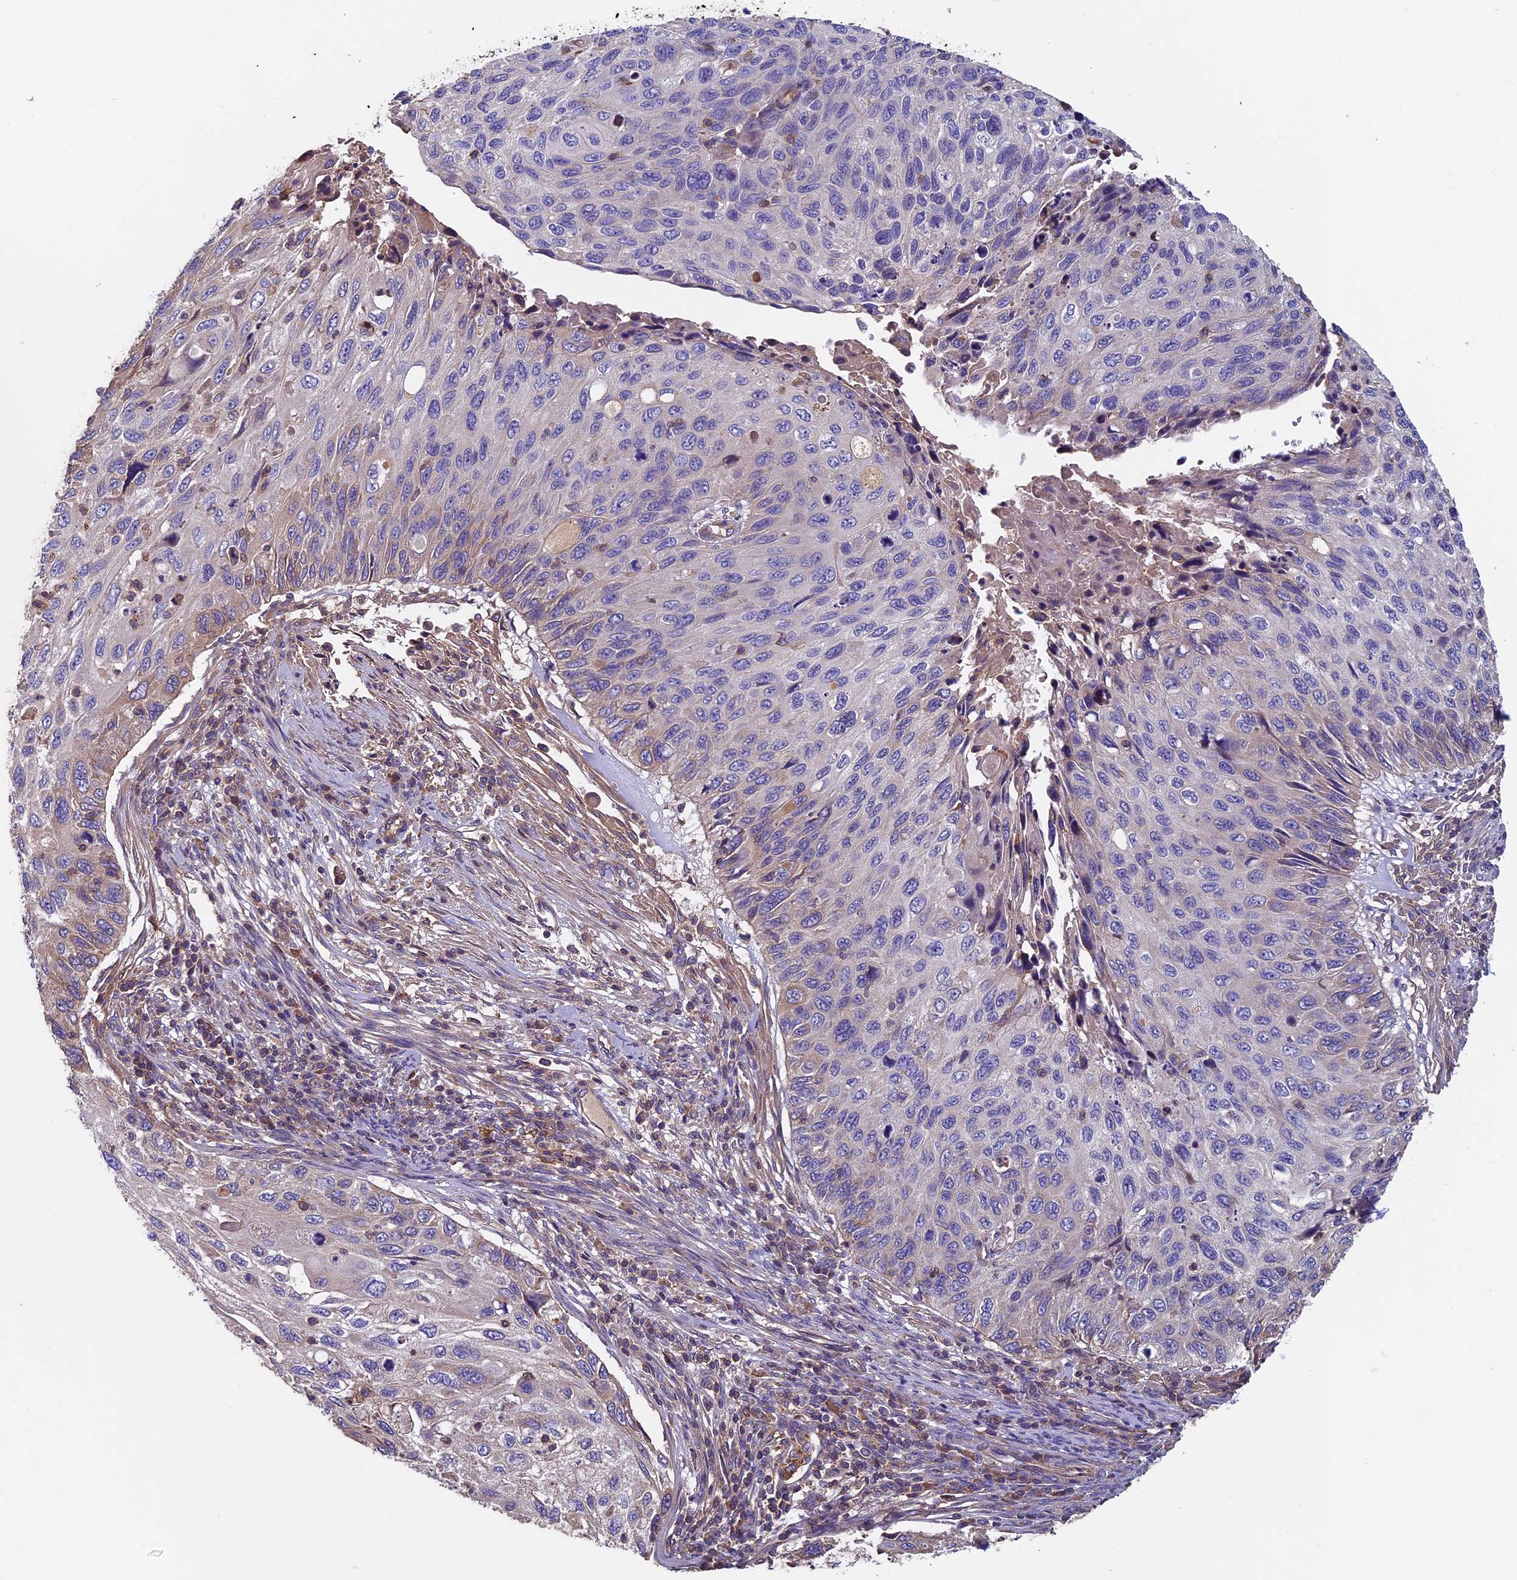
{"staining": {"intensity": "weak", "quantity": "<25%", "location": "cytoplasmic/membranous"}, "tissue": "cervical cancer", "cell_type": "Tumor cells", "image_type": "cancer", "snomed": [{"axis": "morphology", "description": "Squamous cell carcinoma, NOS"}, {"axis": "topography", "description": "Cervix"}], "caption": "High magnification brightfield microscopy of cervical cancer (squamous cell carcinoma) stained with DAB (brown) and counterstained with hematoxylin (blue): tumor cells show no significant positivity. (DAB IHC with hematoxylin counter stain).", "gene": "CCDC153", "patient": {"sex": "female", "age": 70}}